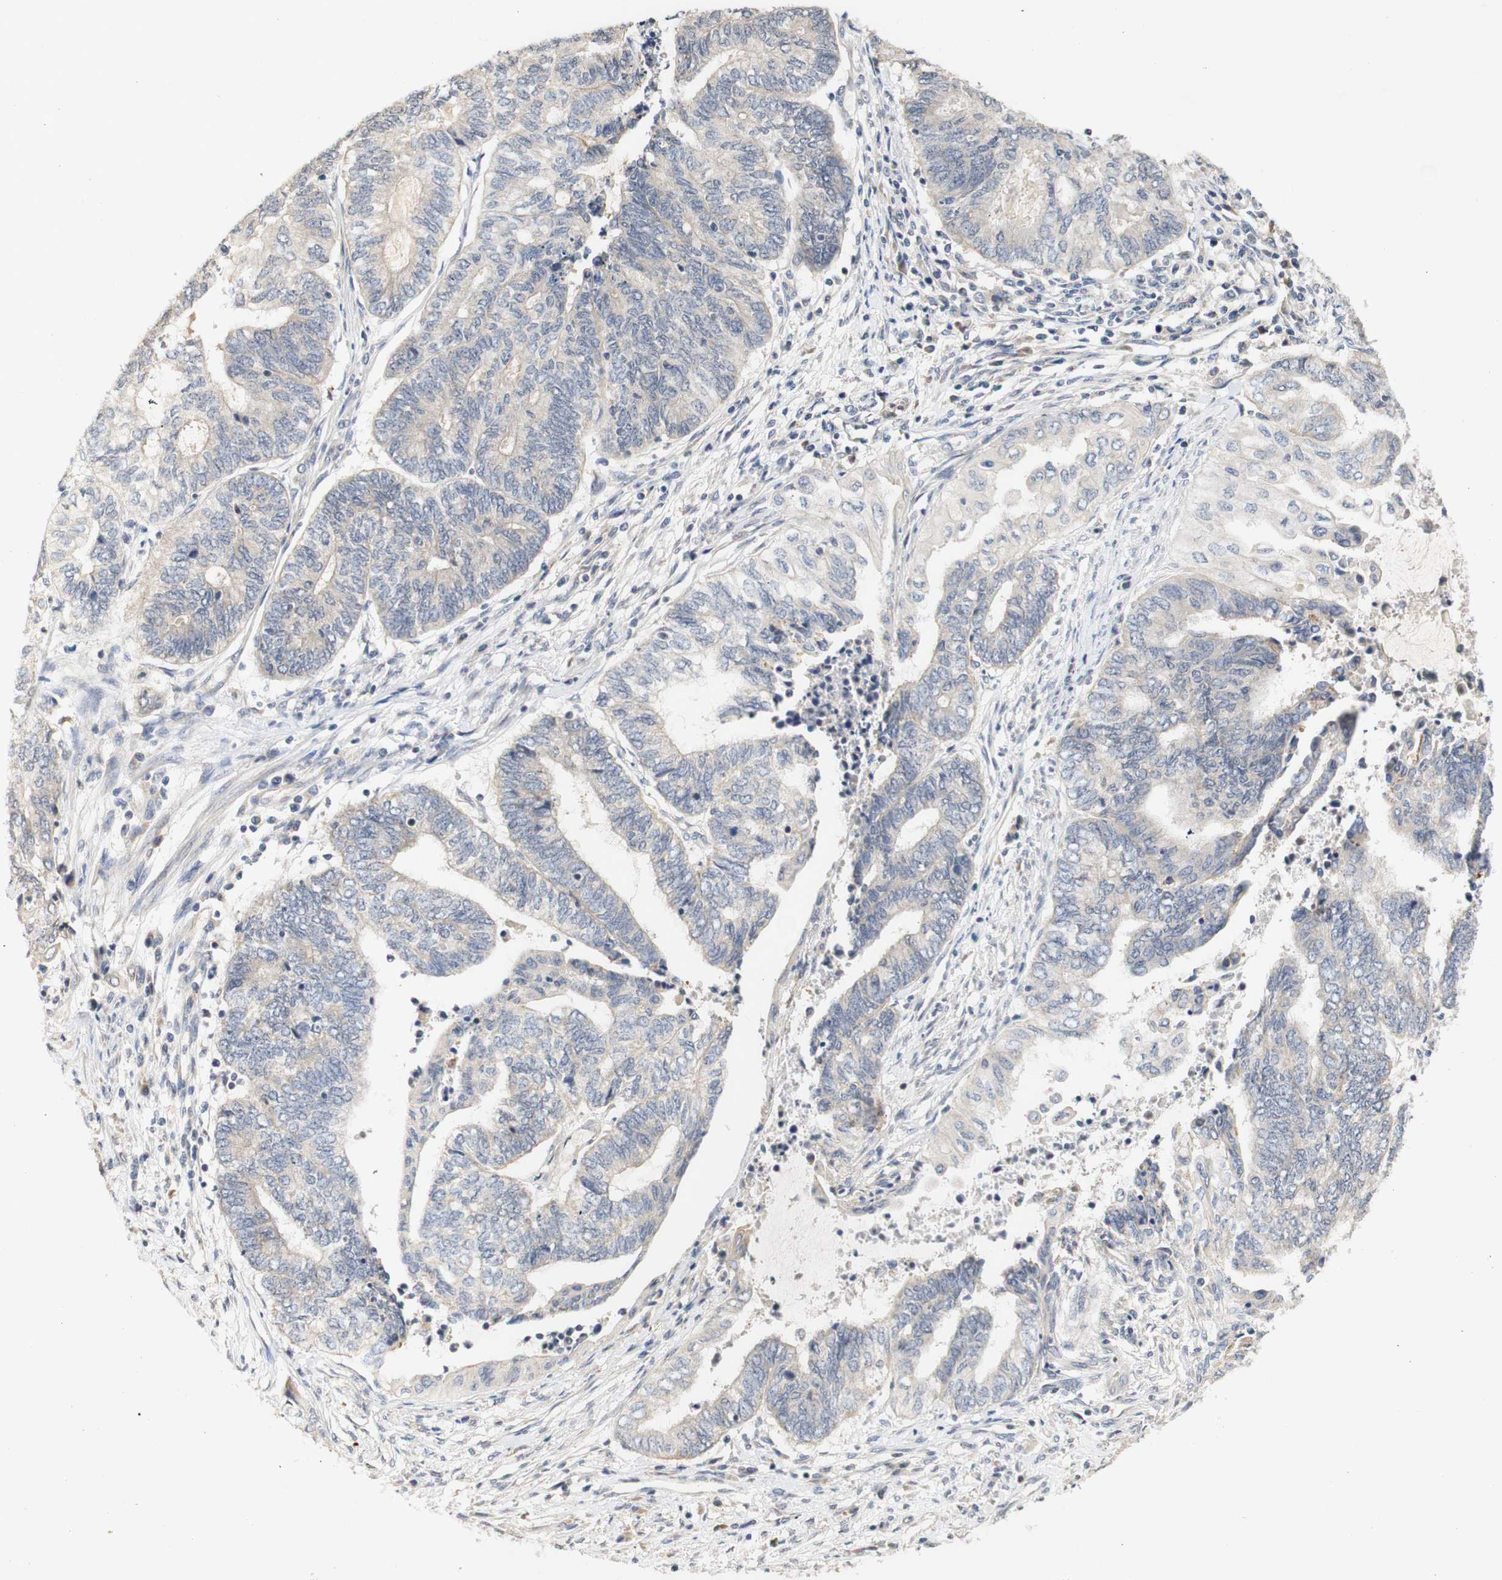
{"staining": {"intensity": "weak", "quantity": ">75%", "location": "cytoplasmic/membranous"}, "tissue": "endometrial cancer", "cell_type": "Tumor cells", "image_type": "cancer", "snomed": [{"axis": "morphology", "description": "Adenocarcinoma, NOS"}, {"axis": "topography", "description": "Uterus"}, {"axis": "topography", "description": "Endometrium"}], "caption": "Endometrial cancer (adenocarcinoma) stained for a protein reveals weak cytoplasmic/membranous positivity in tumor cells.", "gene": "PIN1", "patient": {"sex": "female", "age": 70}}